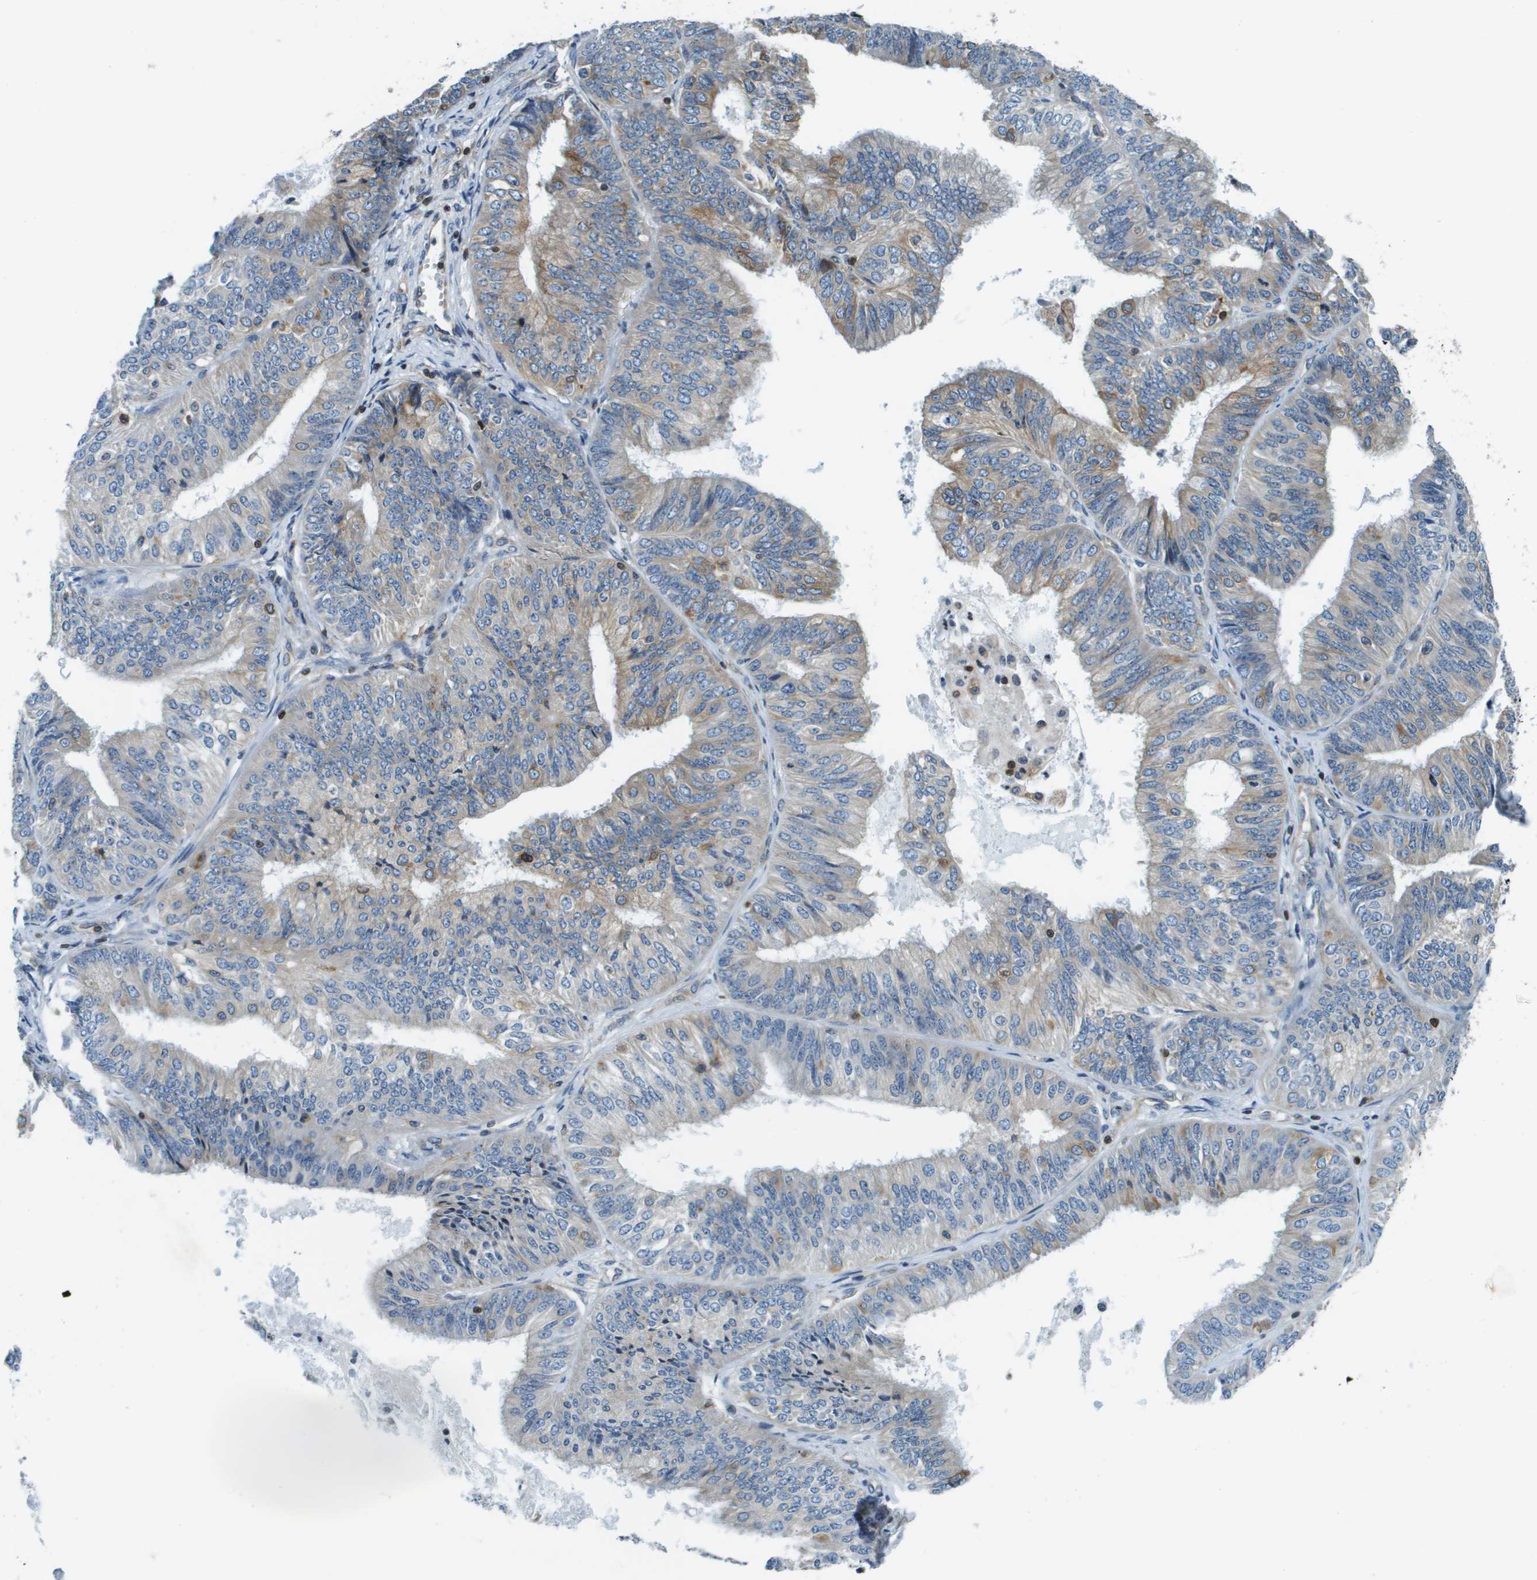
{"staining": {"intensity": "weak", "quantity": "25%-75%", "location": "cytoplasmic/membranous"}, "tissue": "endometrial cancer", "cell_type": "Tumor cells", "image_type": "cancer", "snomed": [{"axis": "morphology", "description": "Adenocarcinoma, NOS"}, {"axis": "topography", "description": "Endometrium"}], "caption": "Protein analysis of endometrial adenocarcinoma tissue demonstrates weak cytoplasmic/membranous expression in about 25%-75% of tumor cells.", "gene": "ESYT1", "patient": {"sex": "female", "age": 58}}